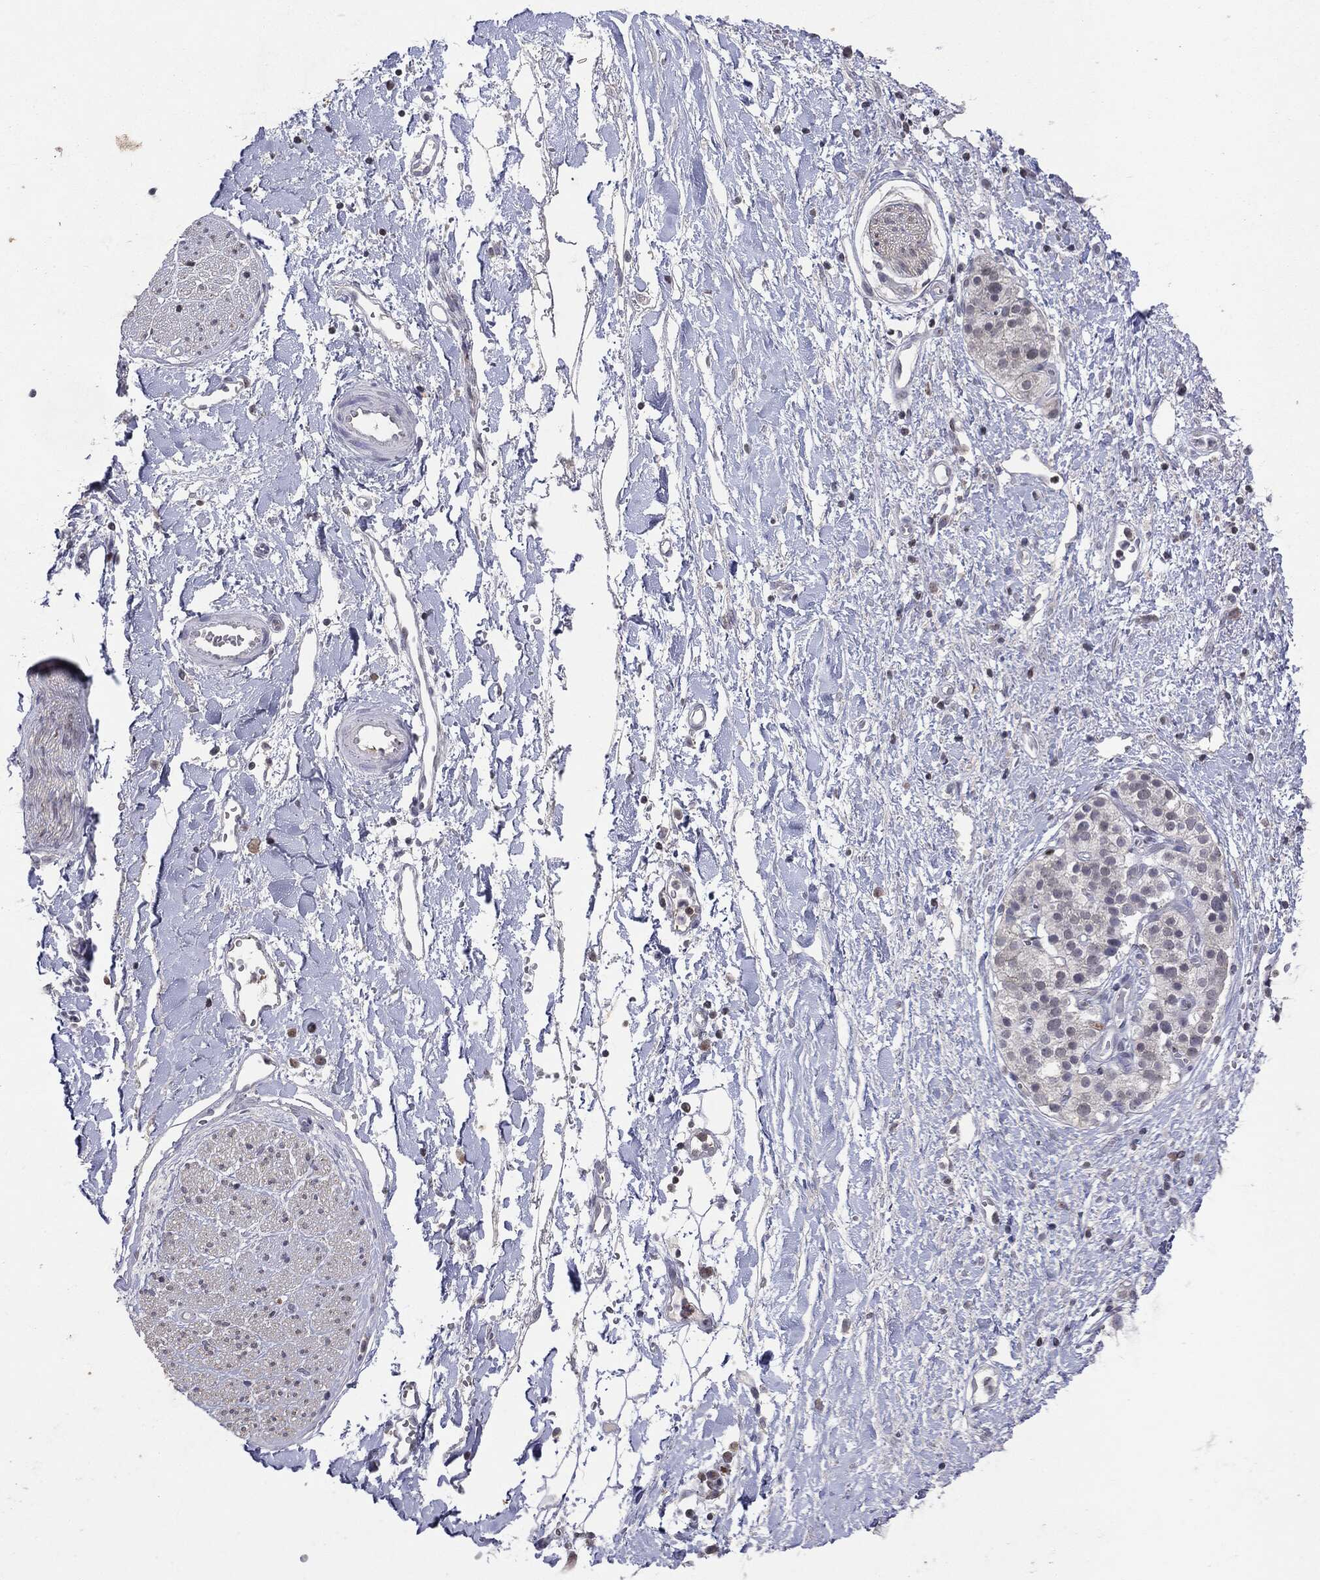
{"staining": {"intensity": "negative", "quantity": "none", "location": "none"}, "tissue": "soft tissue", "cell_type": "Fibroblasts", "image_type": "normal", "snomed": [{"axis": "morphology", "description": "Normal tissue, NOS"}, {"axis": "morphology", "description": "Adenocarcinoma, NOS"}, {"axis": "topography", "description": "Pancreas"}, {"axis": "topography", "description": "Peripheral nerve tissue"}], "caption": "A high-resolution image shows IHC staining of benign soft tissue, which shows no significant expression in fibroblasts. Brightfield microscopy of IHC stained with DAB (3,3'-diaminobenzidine) (brown) and hematoxylin (blue), captured at high magnification.", "gene": "KIF2C", "patient": {"sex": "male", "age": 61}}